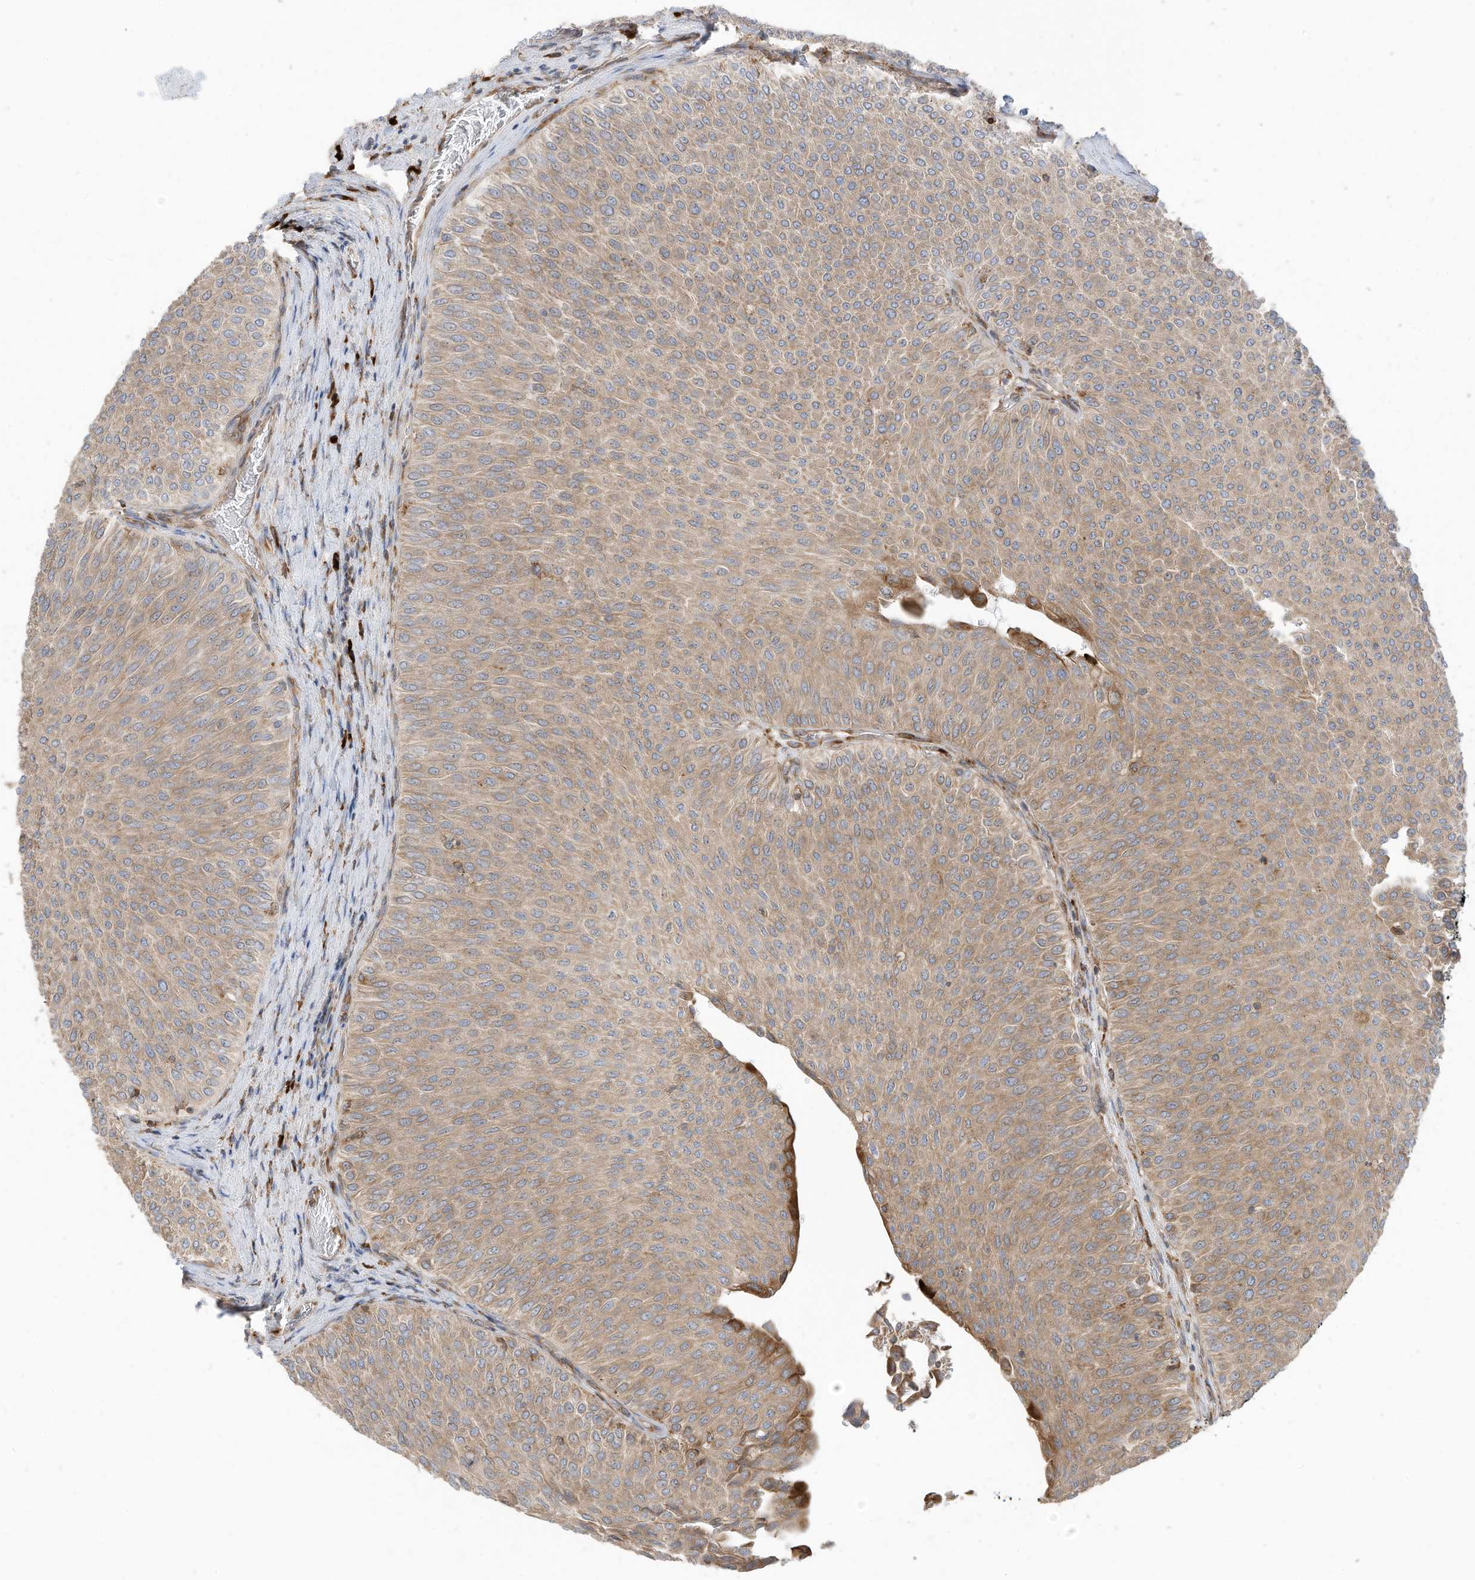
{"staining": {"intensity": "weak", "quantity": "25%-75%", "location": "cytoplasmic/membranous"}, "tissue": "urothelial cancer", "cell_type": "Tumor cells", "image_type": "cancer", "snomed": [{"axis": "morphology", "description": "Urothelial carcinoma, Low grade"}, {"axis": "topography", "description": "Urinary bladder"}], "caption": "Immunohistochemistry (IHC) histopathology image of urothelial cancer stained for a protein (brown), which displays low levels of weak cytoplasmic/membranous staining in about 25%-75% of tumor cells.", "gene": "TRNAU1AP", "patient": {"sex": "male", "age": 78}}